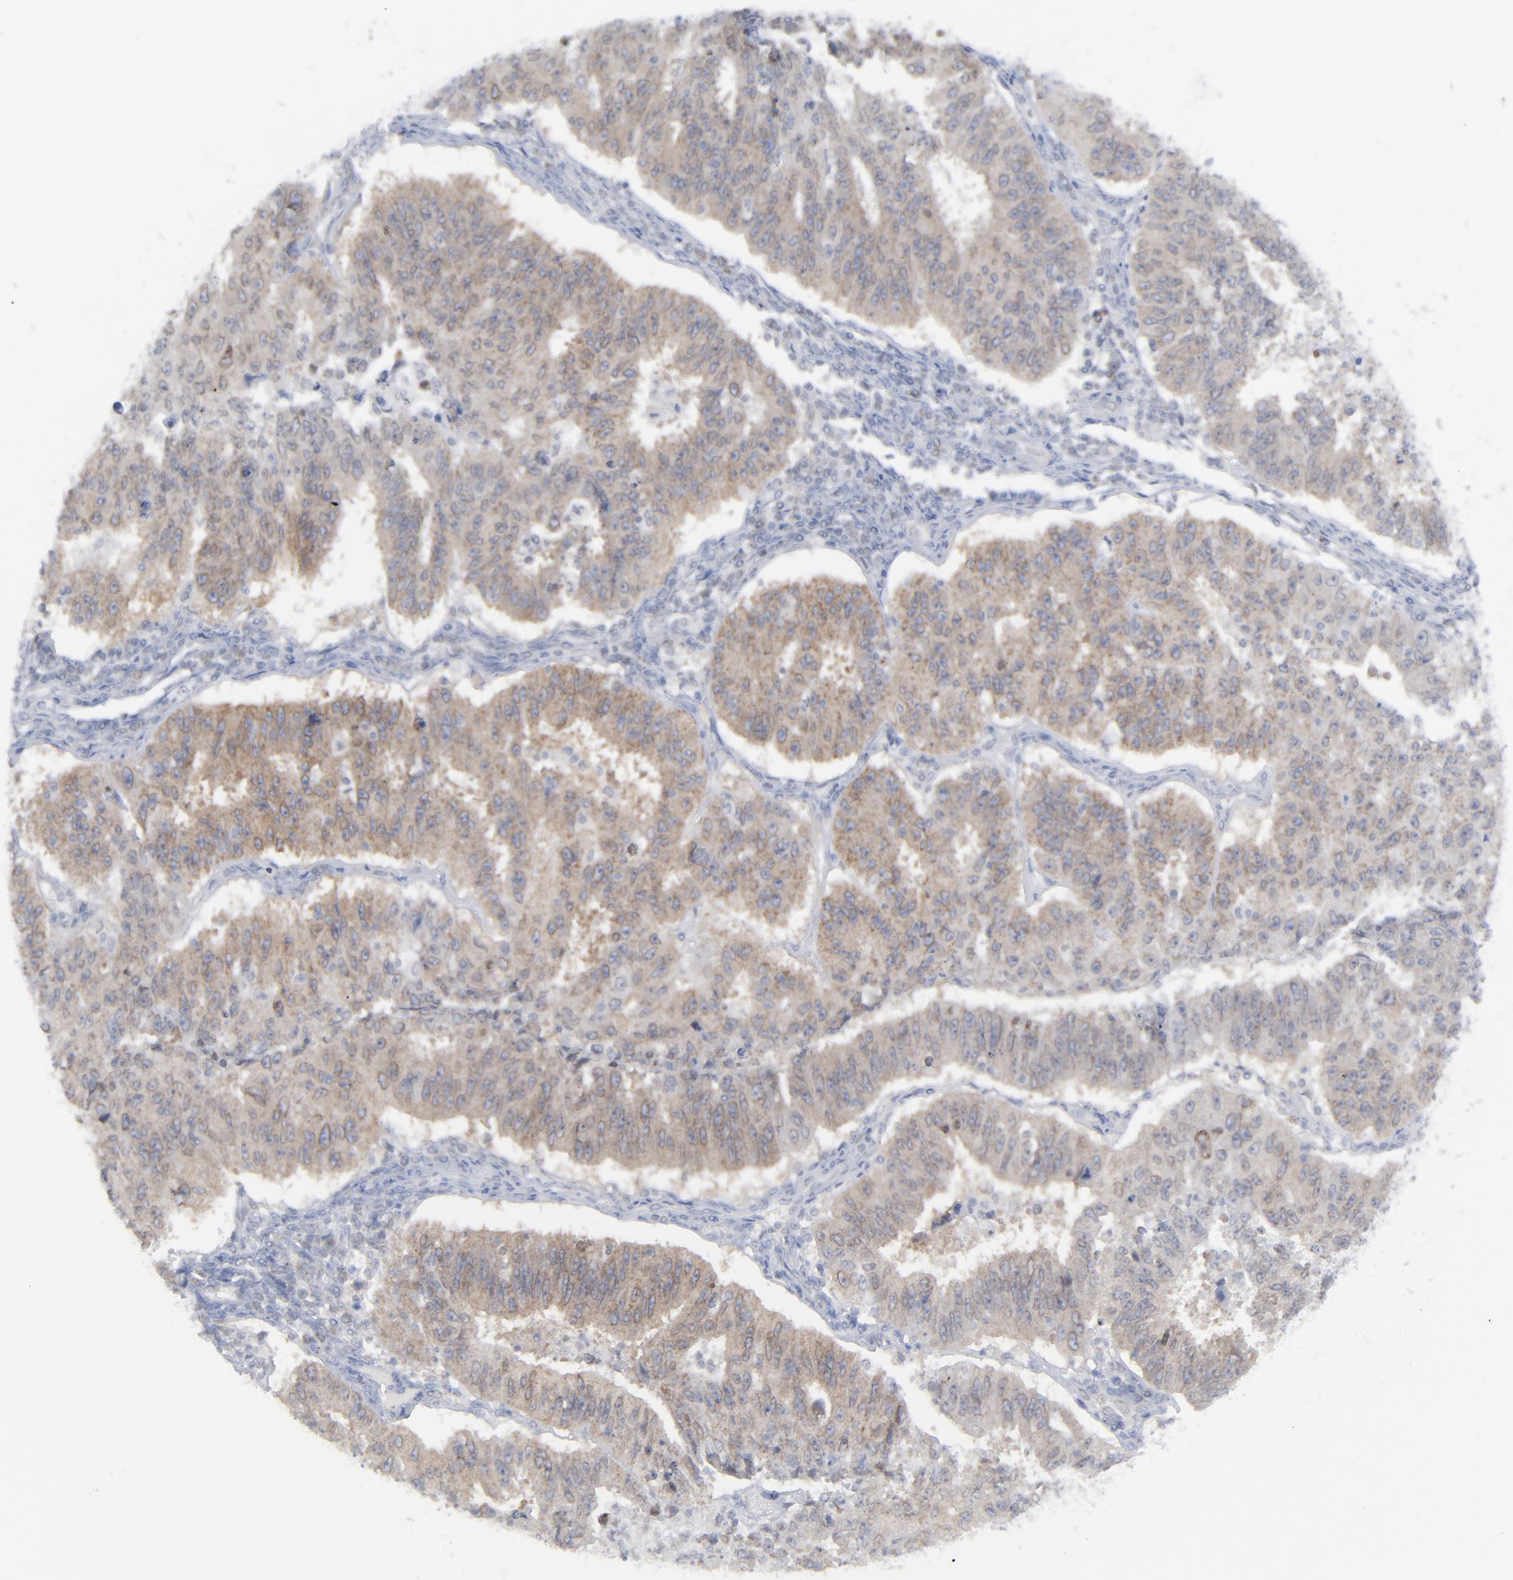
{"staining": {"intensity": "moderate", "quantity": "25%-75%", "location": "cytoplasmic/membranous"}, "tissue": "endometrial cancer", "cell_type": "Tumor cells", "image_type": "cancer", "snomed": [{"axis": "morphology", "description": "Adenocarcinoma, NOS"}, {"axis": "topography", "description": "Endometrium"}], "caption": "Endometrial cancer (adenocarcinoma) was stained to show a protein in brown. There is medium levels of moderate cytoplasmic/membranous expression in about 25%-75% of tumor cells.", "gene": "NUP88", "patient": {"sex": "female", "age": 42}}